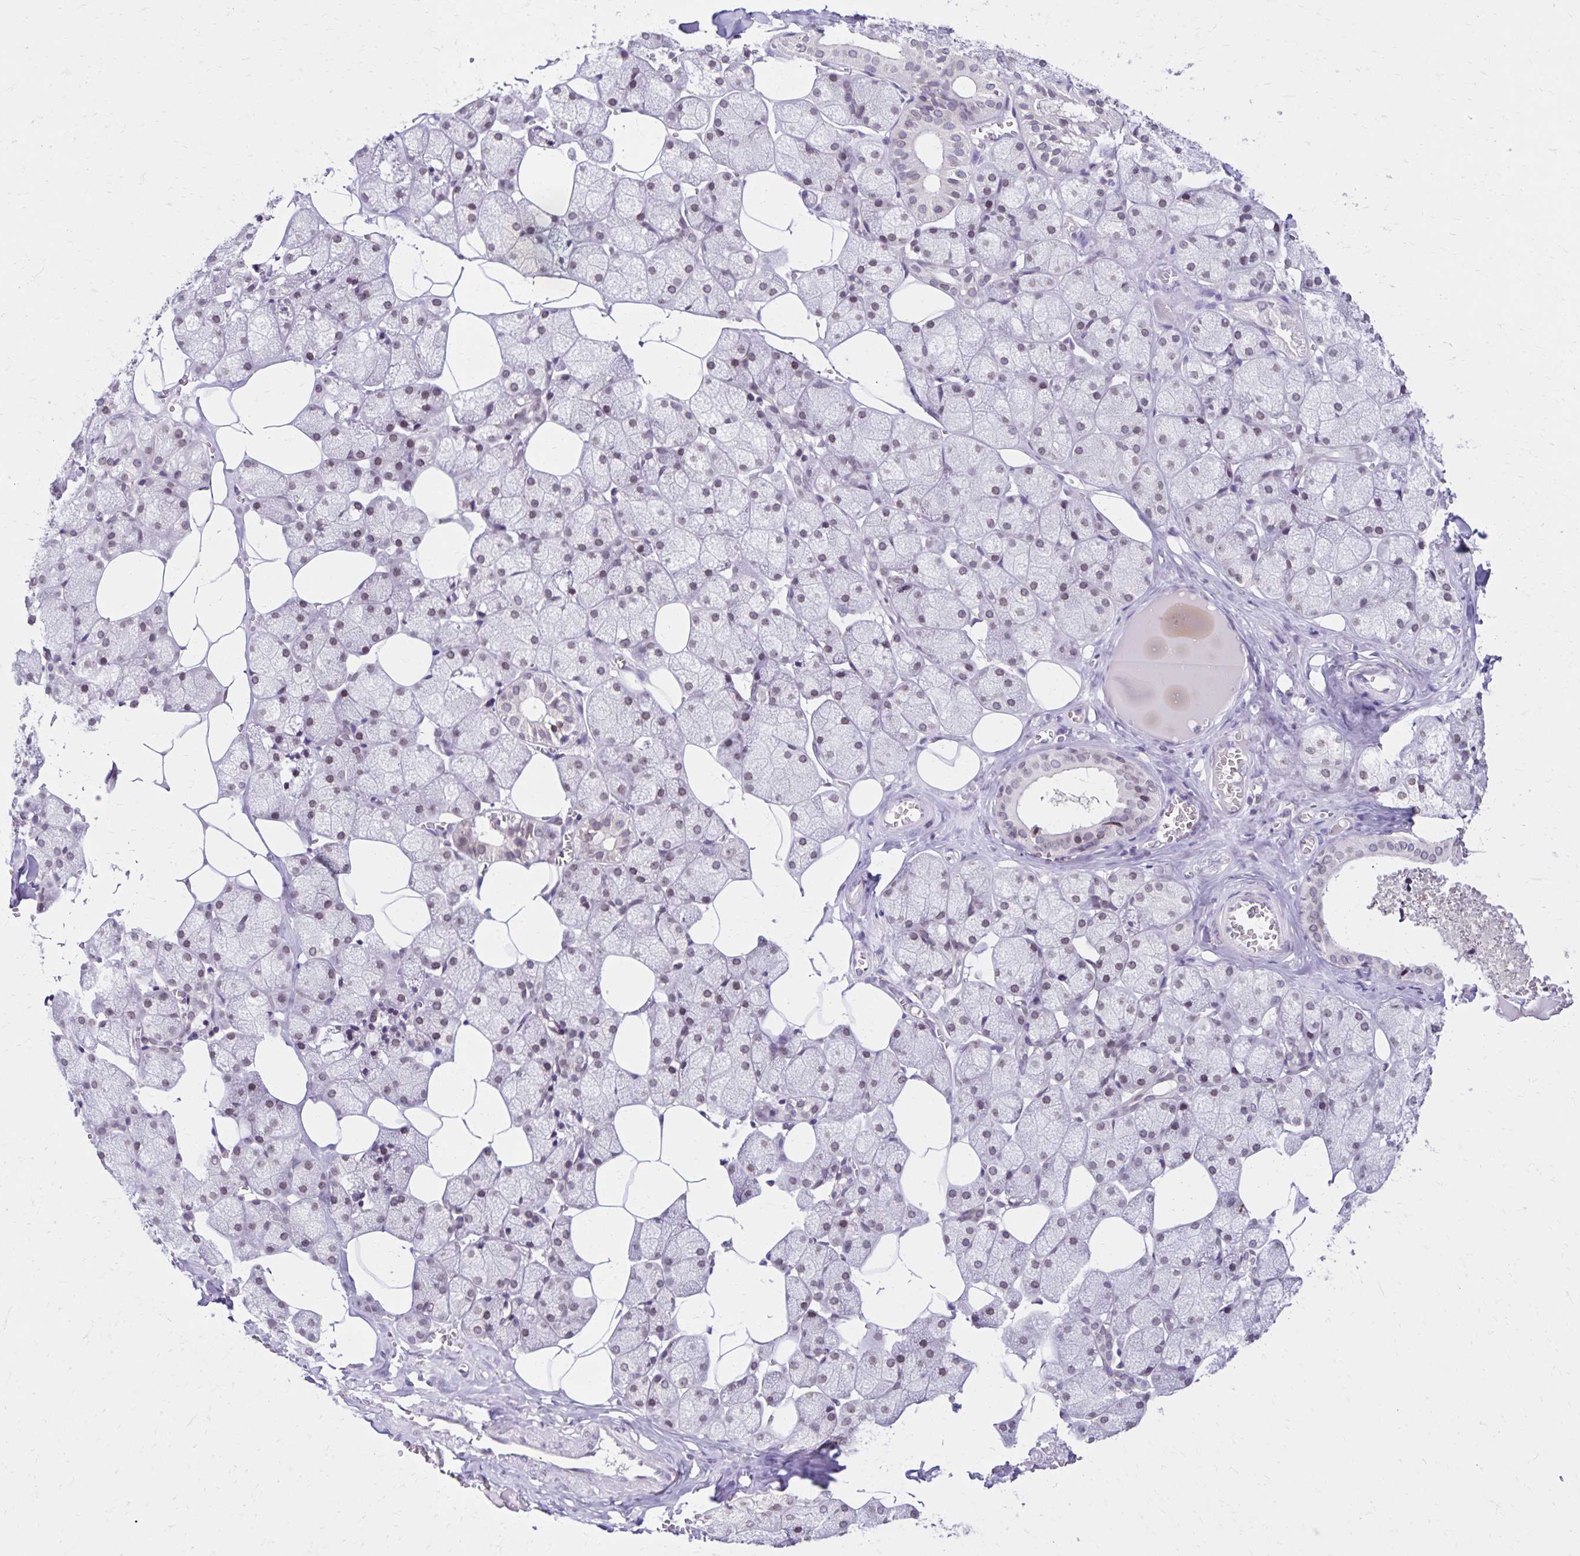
{"staining": {"intensity": "weak", "quantity": "25%-75%", "location": "nuclear"}, "tissue": "salivary gland", "cell_type": "Glandular cells", "image_type": "normal", "snomed": [{"axis": "morphology", "description": "Normal tissue, NOS"}, {"axis": "topography", "description": "Salivary gland"}, {"axis": "topography", "description": "Peripheral nerve tissue"}], "caption": "A histopathology image of salivary gland stained for a protein shows weak nuclear brown staining in glandular cells. (DAB (3,3'-diaminobenzidine) = brown stain, brightfield microscopy at high magnification).", "gene": "FAM166C", "patient": {"sex": "male", "age": 38}}